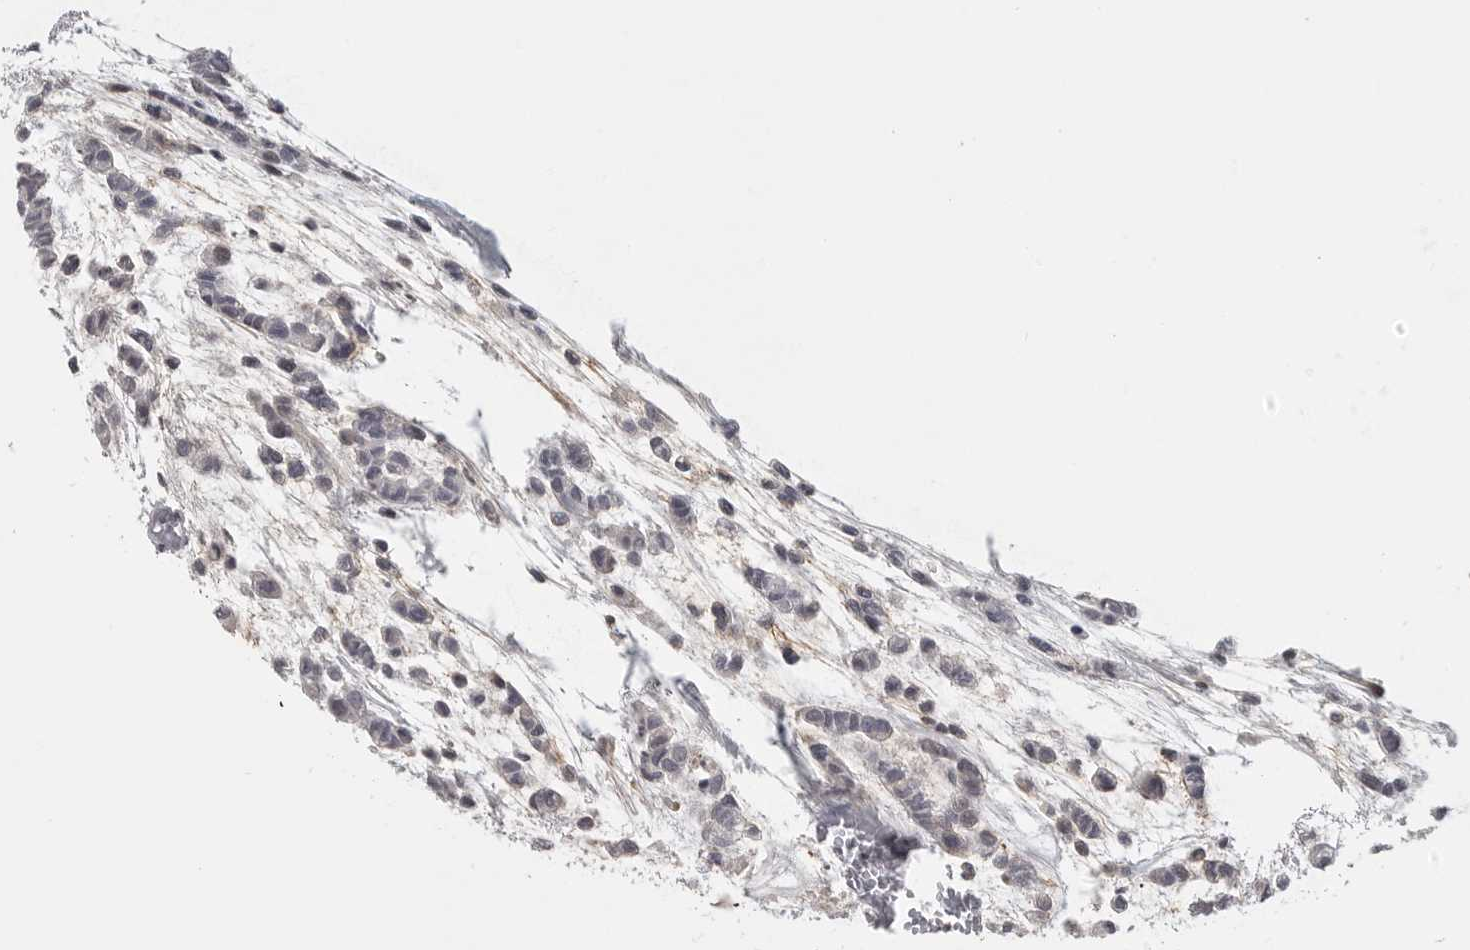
{"staining": {"intensity": "negative", "quantity": "none", "location": "none"}, "tissue": "head and neck cancer", "cell_type": "Tumor cells", "image_type": "cancer", "snomed": [{"axis": "morphology", "description": "Adenocarcinoma, NOS"}, {"axis": "morphology", "description": "Adenoma, NOS"}, {"axis": "topography", "description": "Head-Neck"}], "caption": "Human adenoma (head and neck) stained for a protein using immunohistochemistry (IHC) reveals no positivity in tumor cells.", "gene": "UROD", "patient": {"sex": "female", "age": 55}}